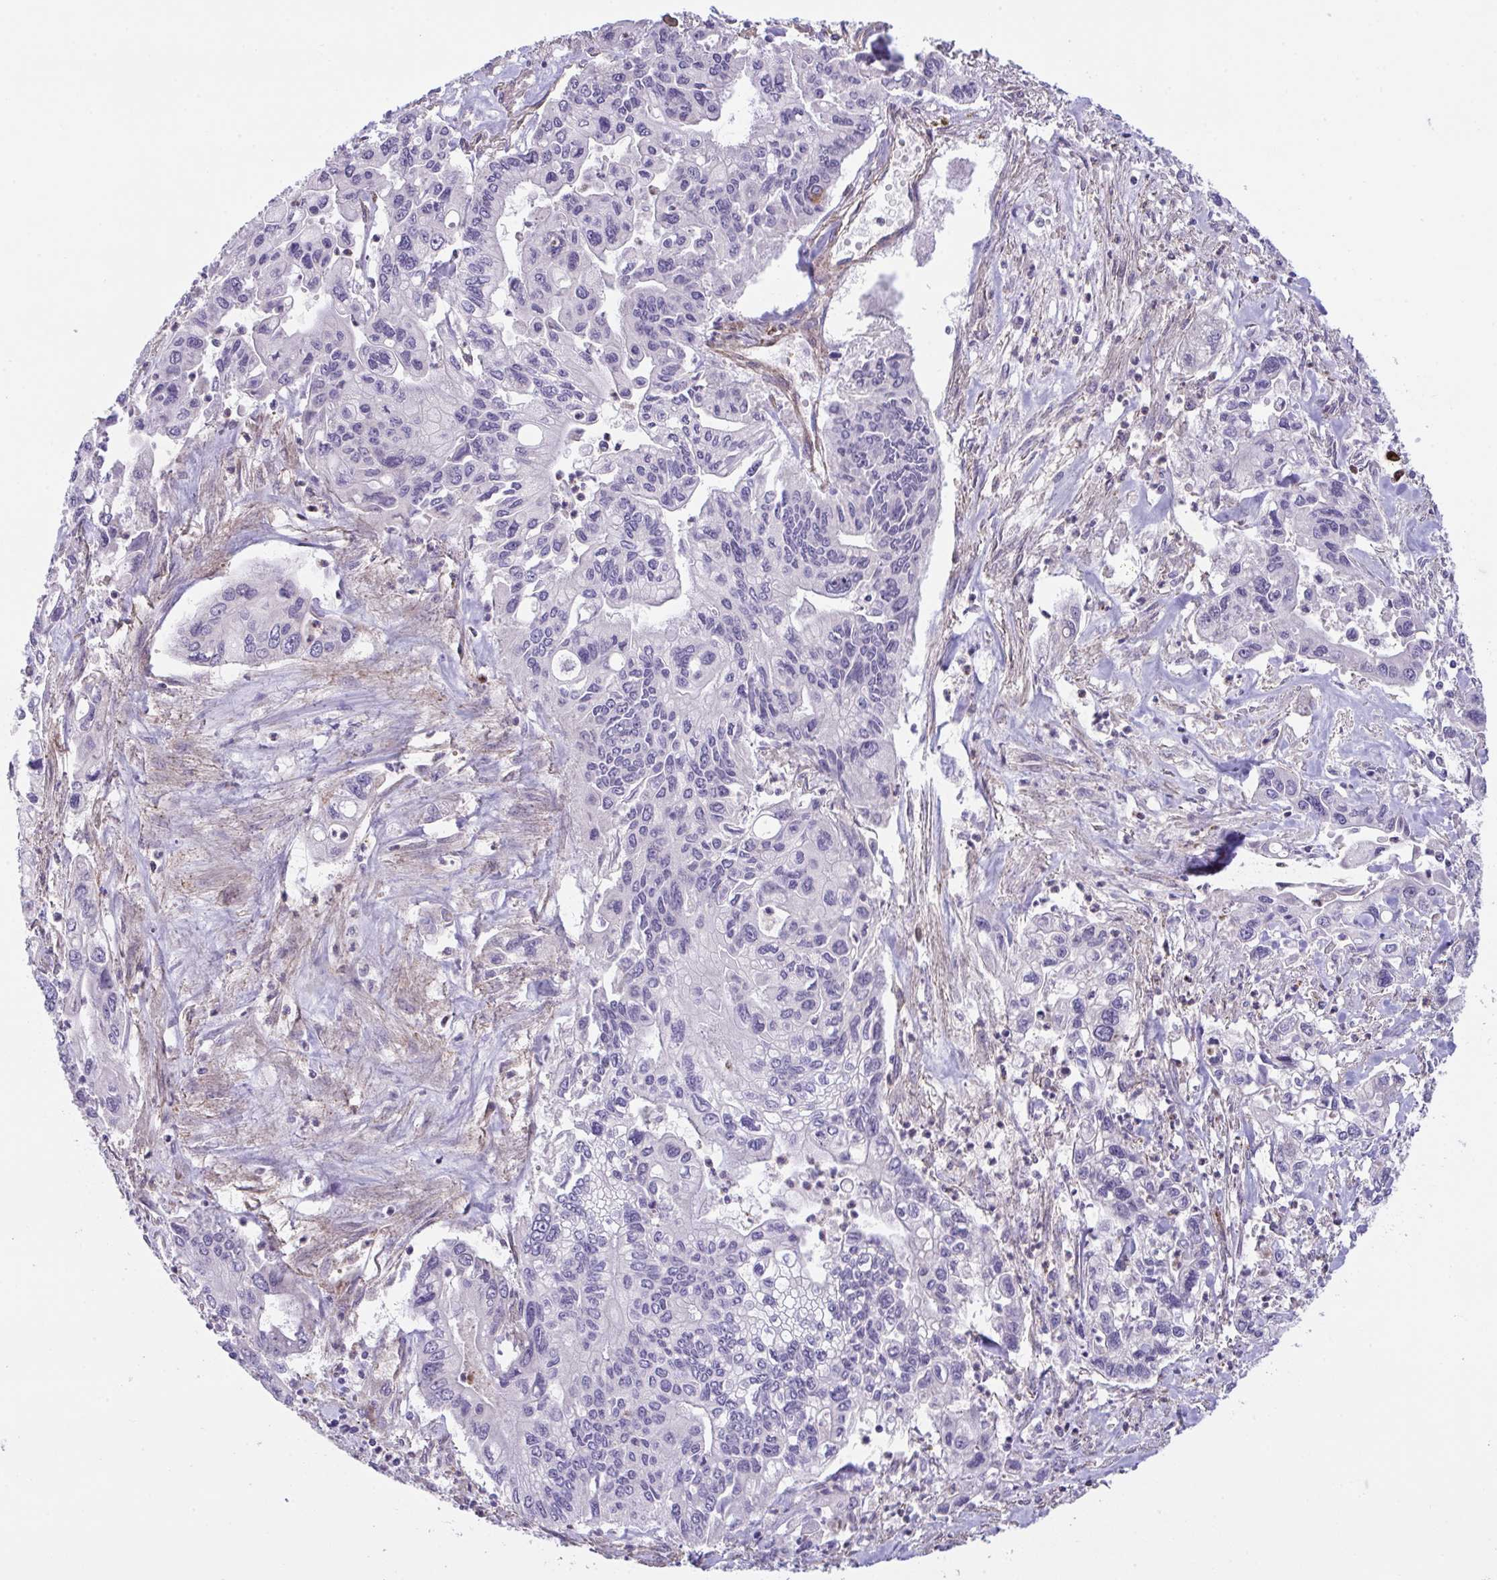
{"staining": {"intensity": "negative", "quantity": "none", "location": "none"}, "tissue": "pancreatic cancer", "cell_type": "Tumor cells", "image_type": "cancer", "snomed": [{"axis": "morphology", "description": "Adenocarcinoma, NOS"}, {"axis": "topography", "description": "Pancreas"}], "caption": "A histopathology image of pancreatic cancer (adenocarcinoma) stained for a protein exhibits no brown staining in tumor cells. (Stains: DAB (3,3'-diaminobenzidine) immunohistochemistry (IHC) with hematoxylin counter stain, Microscopy: brightfield microscopy at high magnification).", "gene": "RHOXF1", "patient": {"sex": "male", "age": 62}}